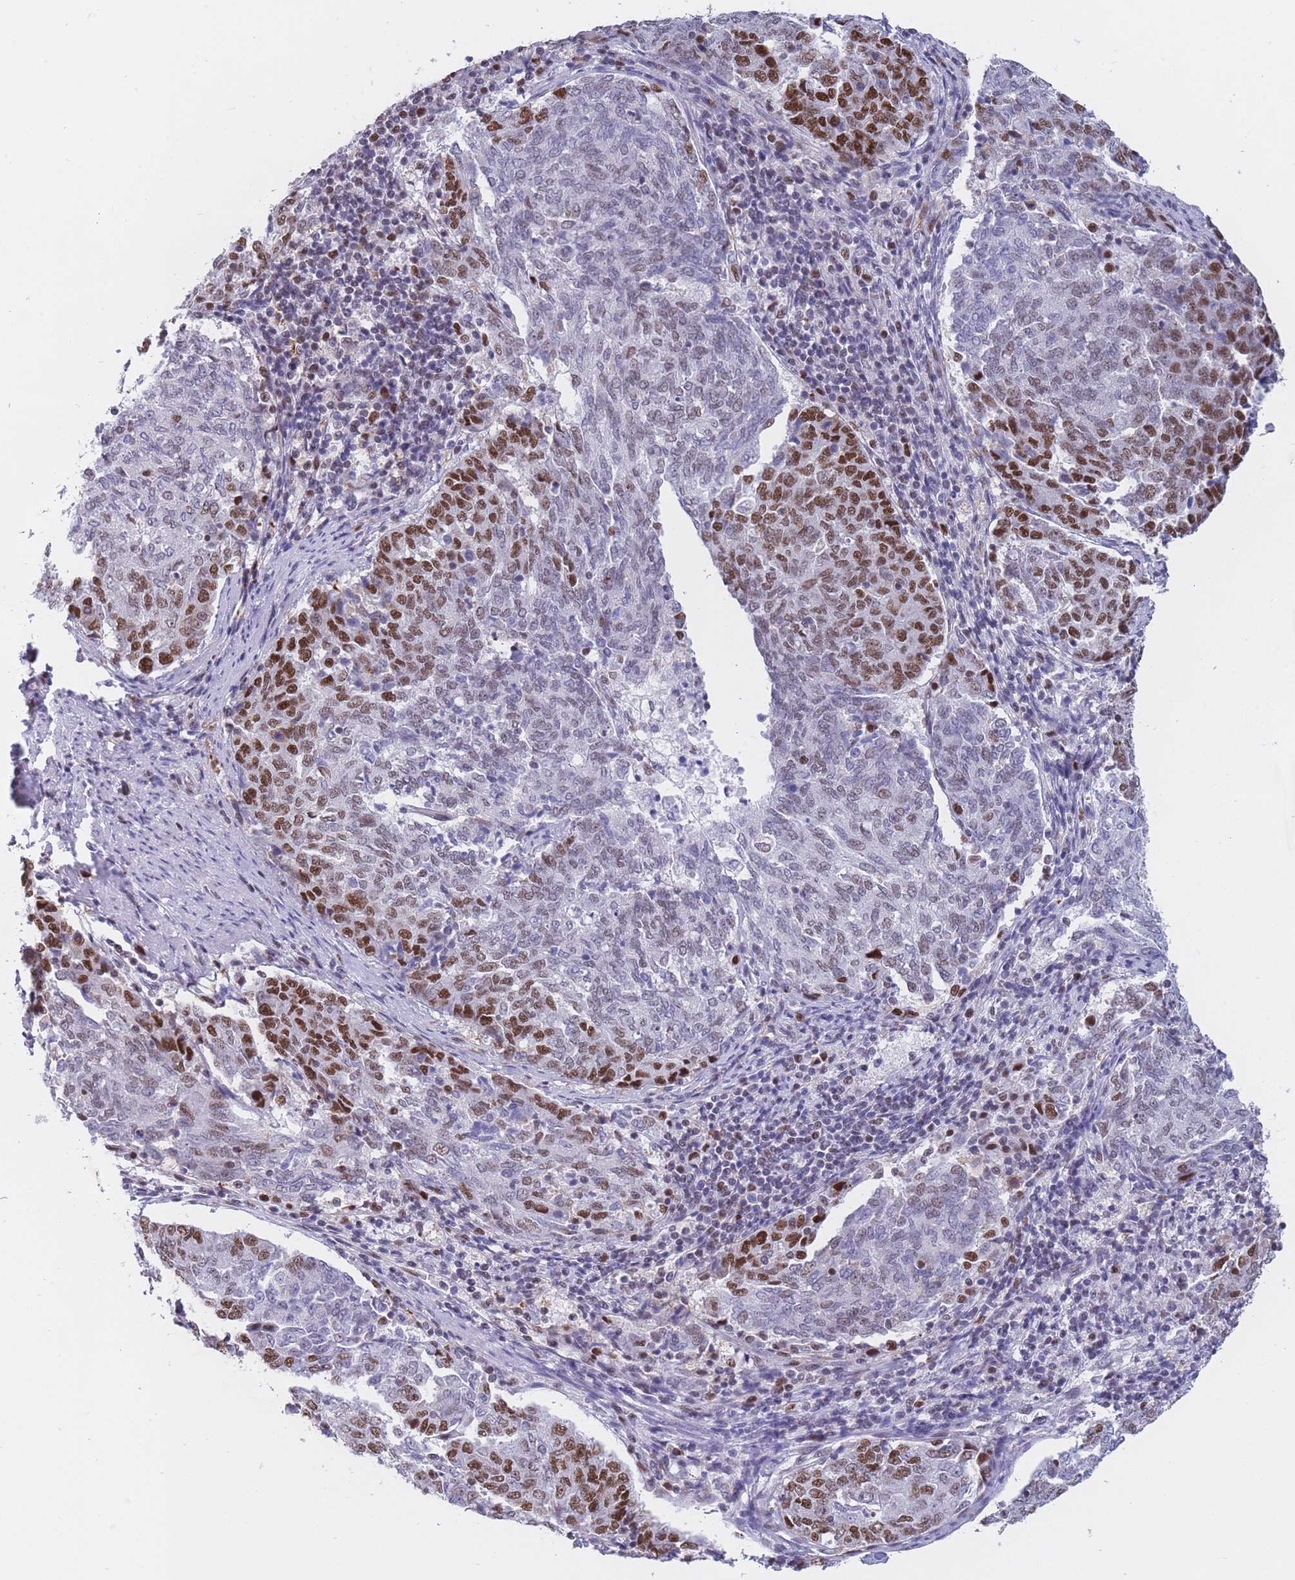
{"staining": {"intensity": "strong", "quantity": "25%-75%", "location": "nuclear"}, "tissue": "endometrial cancer", "cell_type": "Tumor cells", "image_type": "cancer", "snomed": [{"axis": "morphology", "description": "Adenocarcinoma, NOS"}, {"axis": "topography", "description": "Endometrium"}], "caption": "About 25%-75% of tumor cells in human endometrial adenocarcinoma demonstrate strong nuclear protein staining as visualized by brown immunohistochemical staining.", "gene": "NASP", "patient": {"sex": "female", "age": 80}}